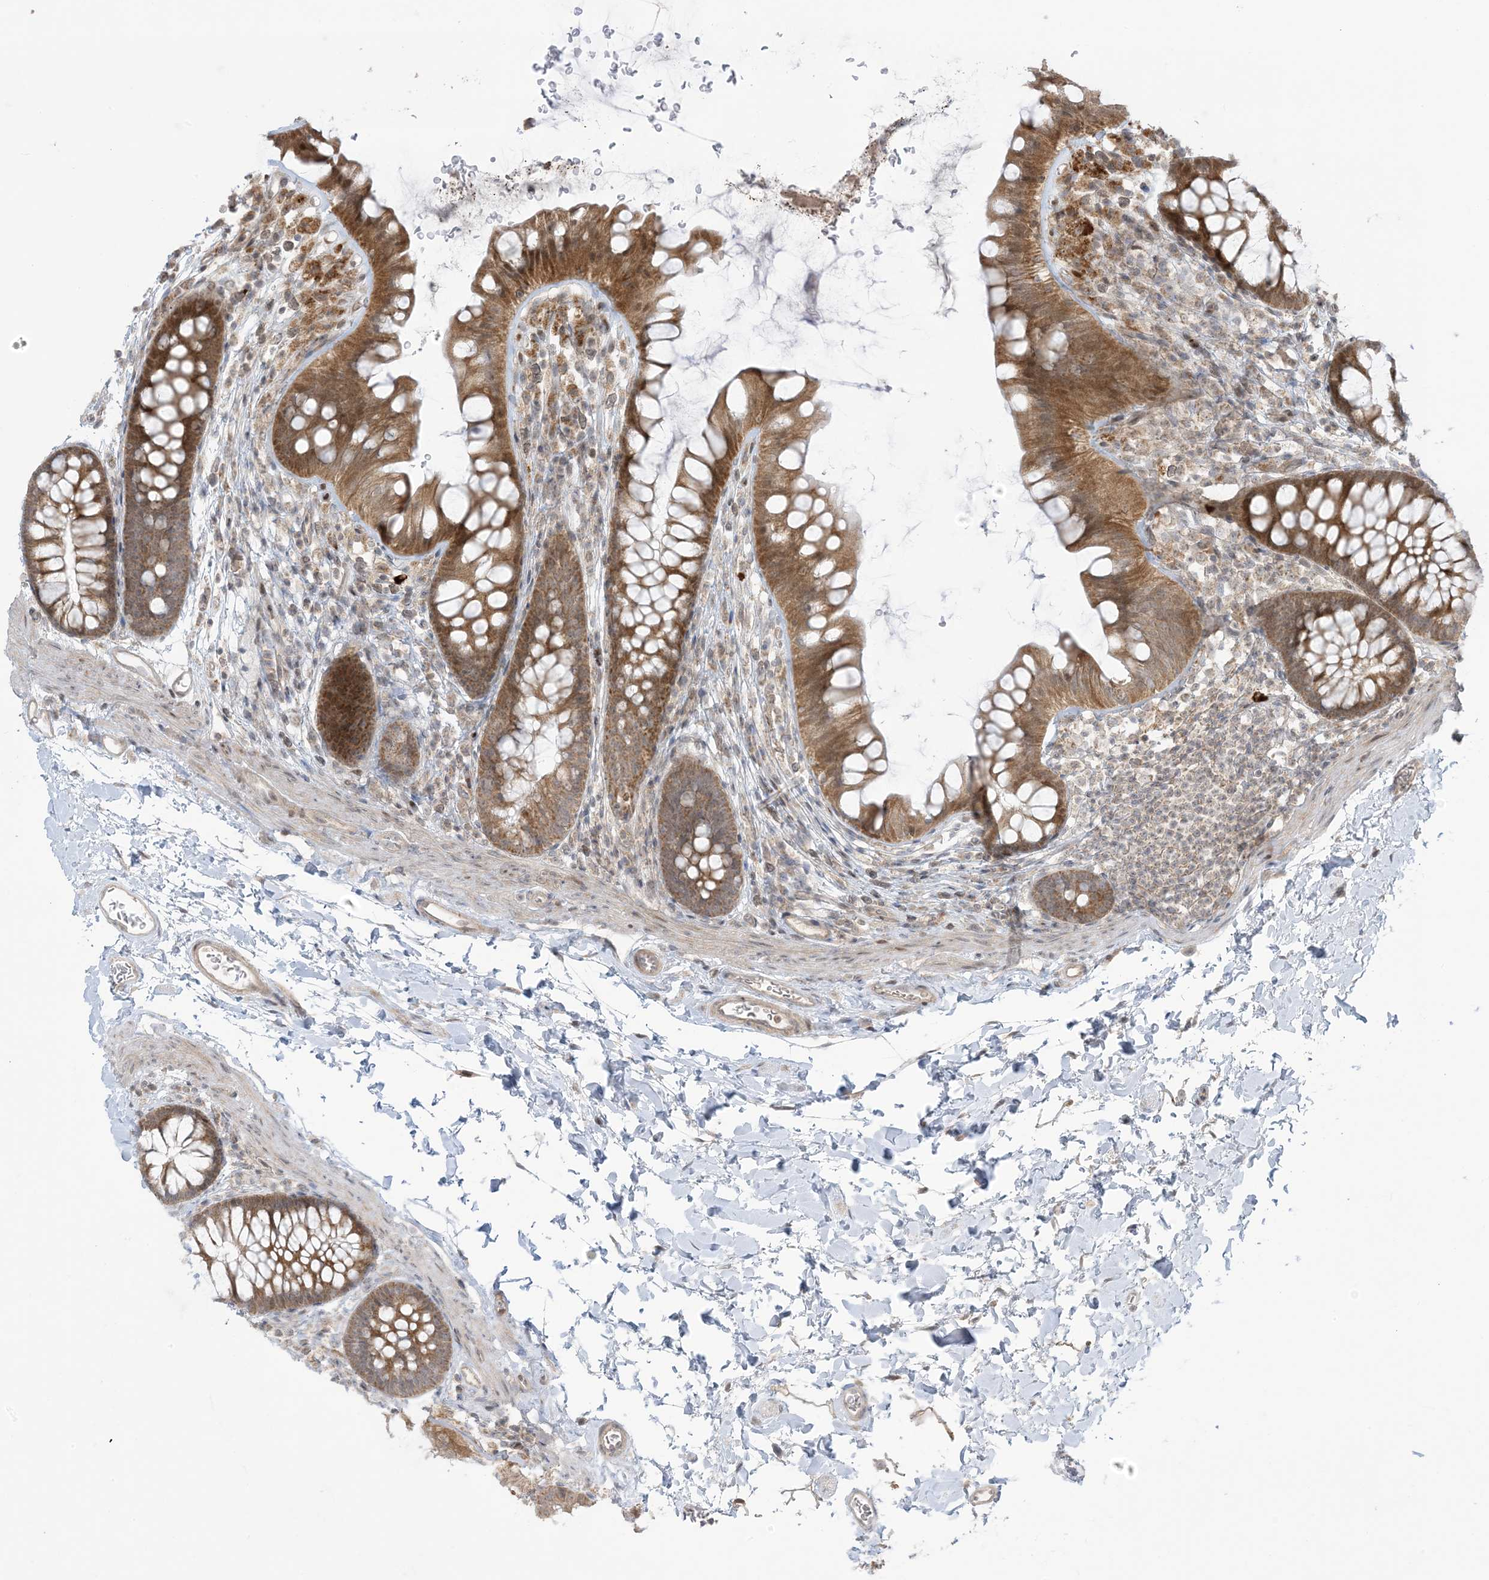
{"staining": {"intensity": "weak", "quantity": ">75%", "location": "cytoplasmic/membranous"}, "tissue": "colon", "cell_type": "Endothelial cells", "image_type": "normal", "snomed": [{"axis": "morphology", "description": "Normal tissue, NOS"}, {"axis": "topography", "description": "Colon"}], "caption": "Brown immunohistochemical staining in unremarkable human colon reveals weak cytoplasmic/membranous staining in about >75% of endothelial cells.", "gene": "PHLDB2", "patient": {"sex": "female", "age": 62}}